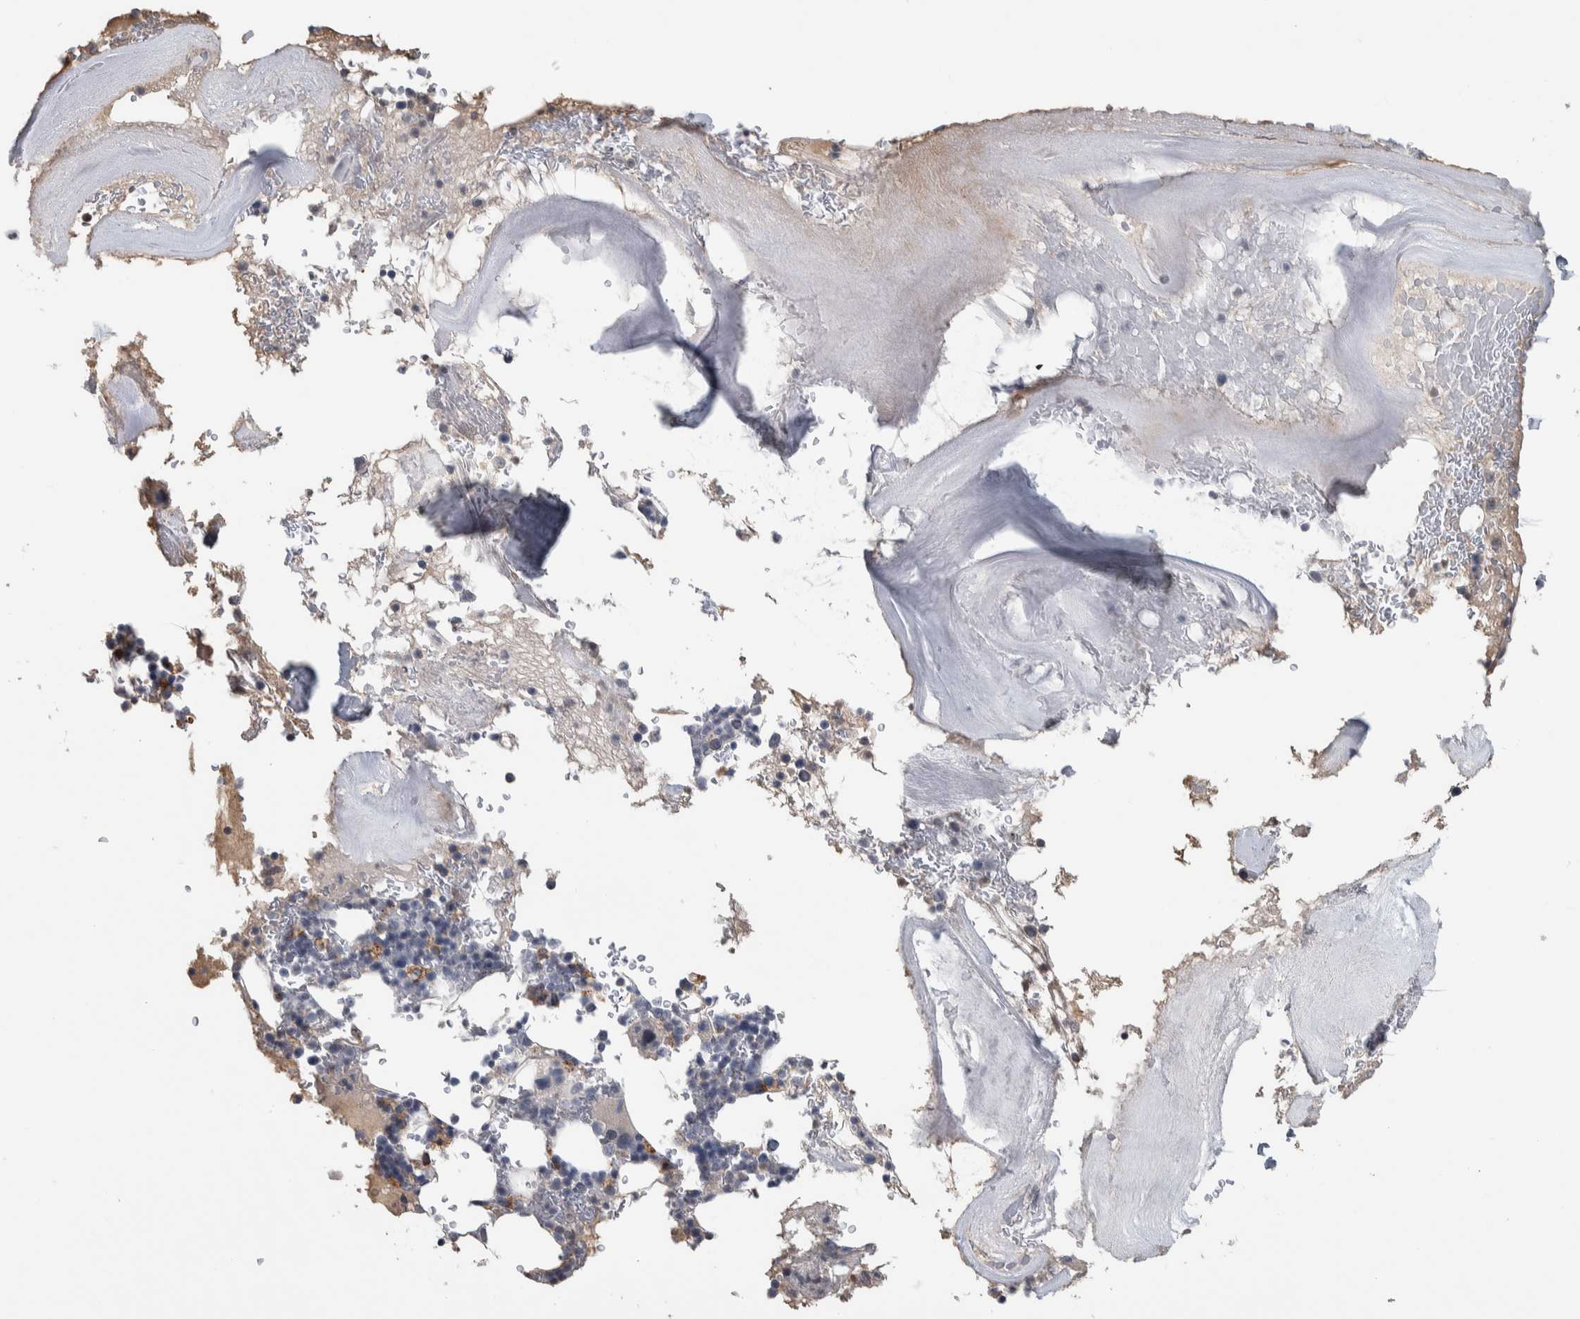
{"staining": {"intensity": "negative", "quantity": "none", "location": "none"}, "tissue": "bone marrow", "cell_type": "Hematopoietic cells", "image_type": "normal", "snomed": [{"axis": "morphology", "description": "Normal tissue, NOS"}, {"axis": "topography", "description": "Bone marrow"}], "caption": "Immunohistochemical staining of unremarkable human bone marrow shows no significant expression in hematopoietic cells. The staining was performed using DAB (3,3'-diaminobenzidine) to visualize the protein expression in brown, while the nuclei were stained in blue with hematoxylin (Magnification: 20x).", "gene": "FAM83G", "patient": {"sex": "female", "age": 81}}